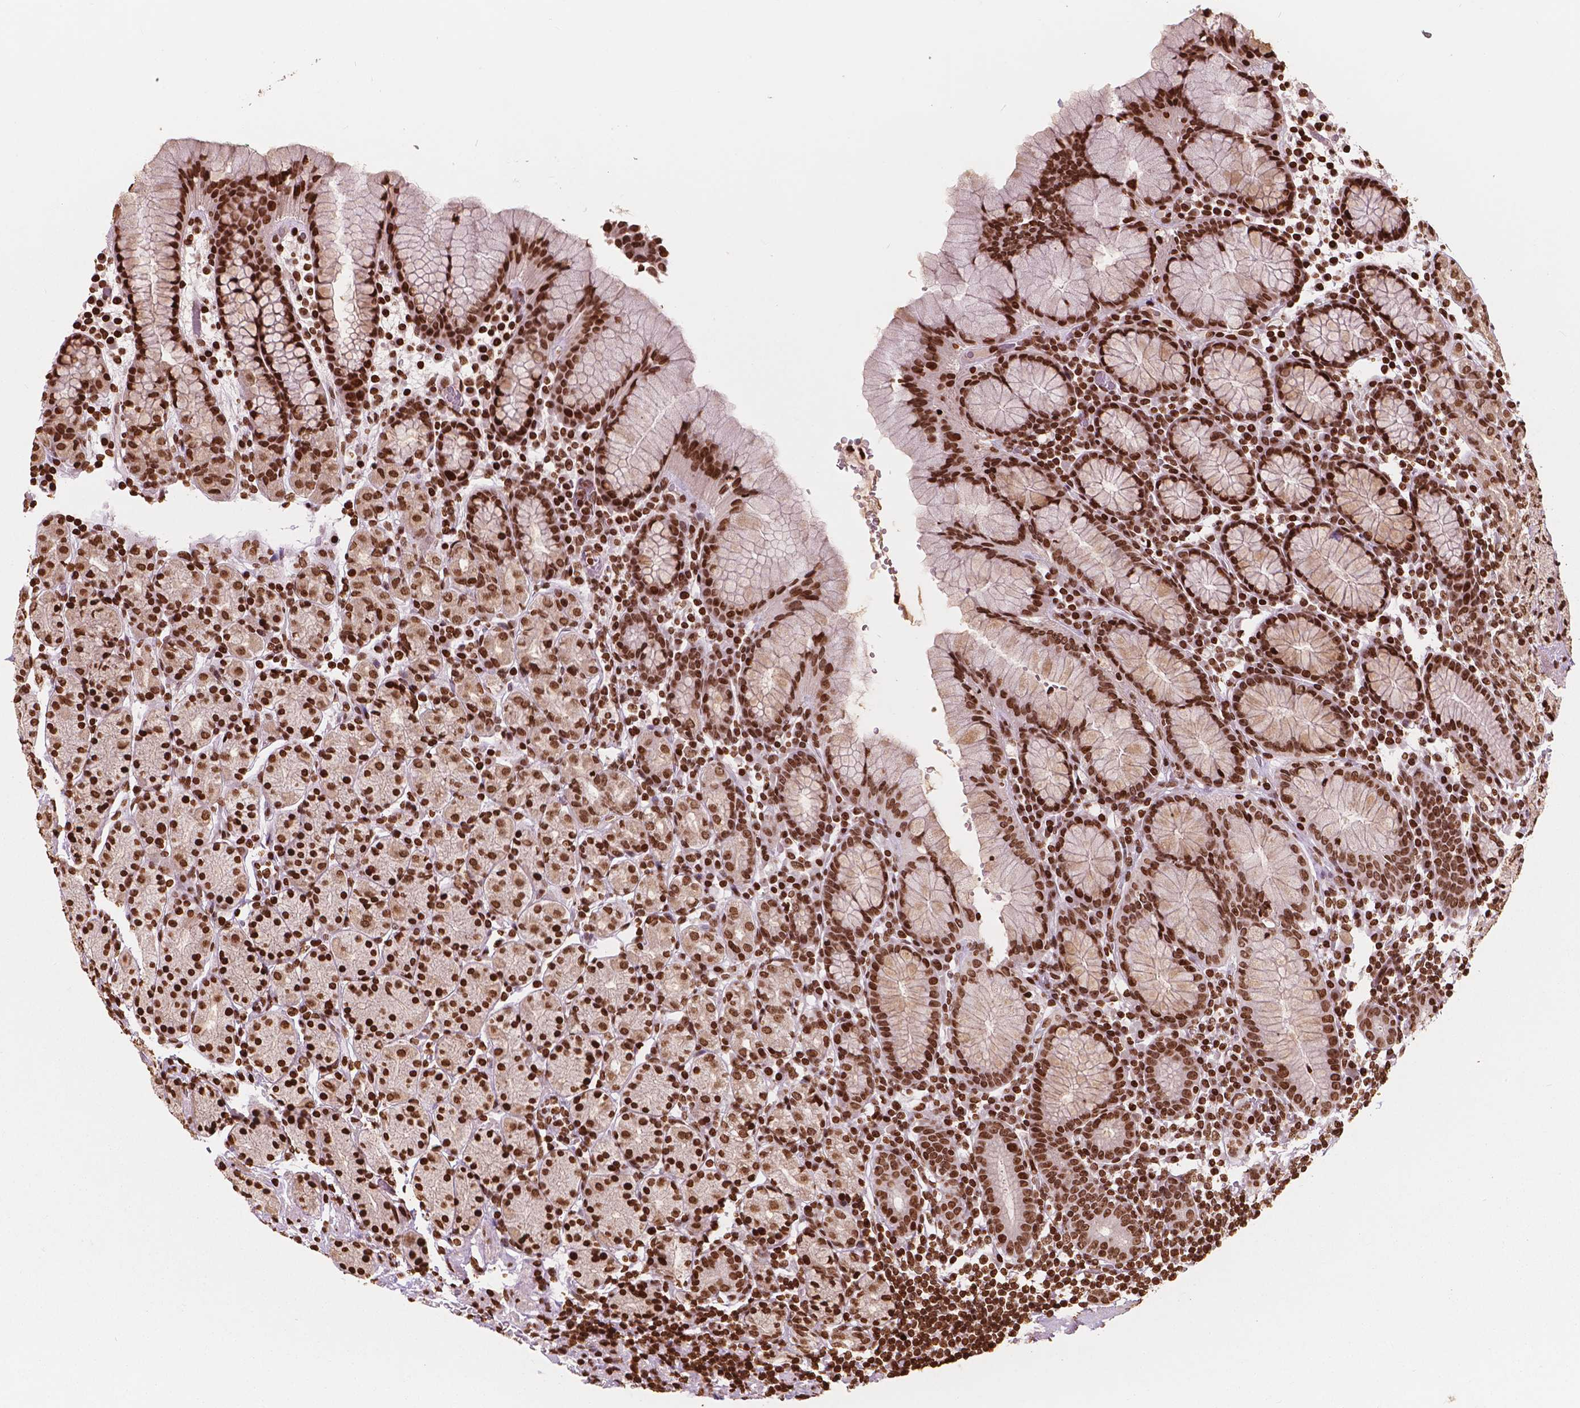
{"staining": {"intensity": "strong", "quantity": ">75%", "location": "nuclear"}, "tissue": "stomach", "cell_type": "Glandular cells", "image_type": "normal", "snomed": [{"axis": "morphology", "description": "Normal tissue, NOS"}, {"axis": "topography", "description": "Stomach, upper"}, {"axis": "topography", "description": "Stomach"}], "caption": "A high amount of strong nuclear expression is identified in about >75% of glandular cells in normal stomach. The protein of interest is stained brown, and the nuclei are stained in blue (DAB IHC with brightfield microscopy, high magnification).", "gene": "H3C7", "patient": {"sex": "male", "age": 62}}